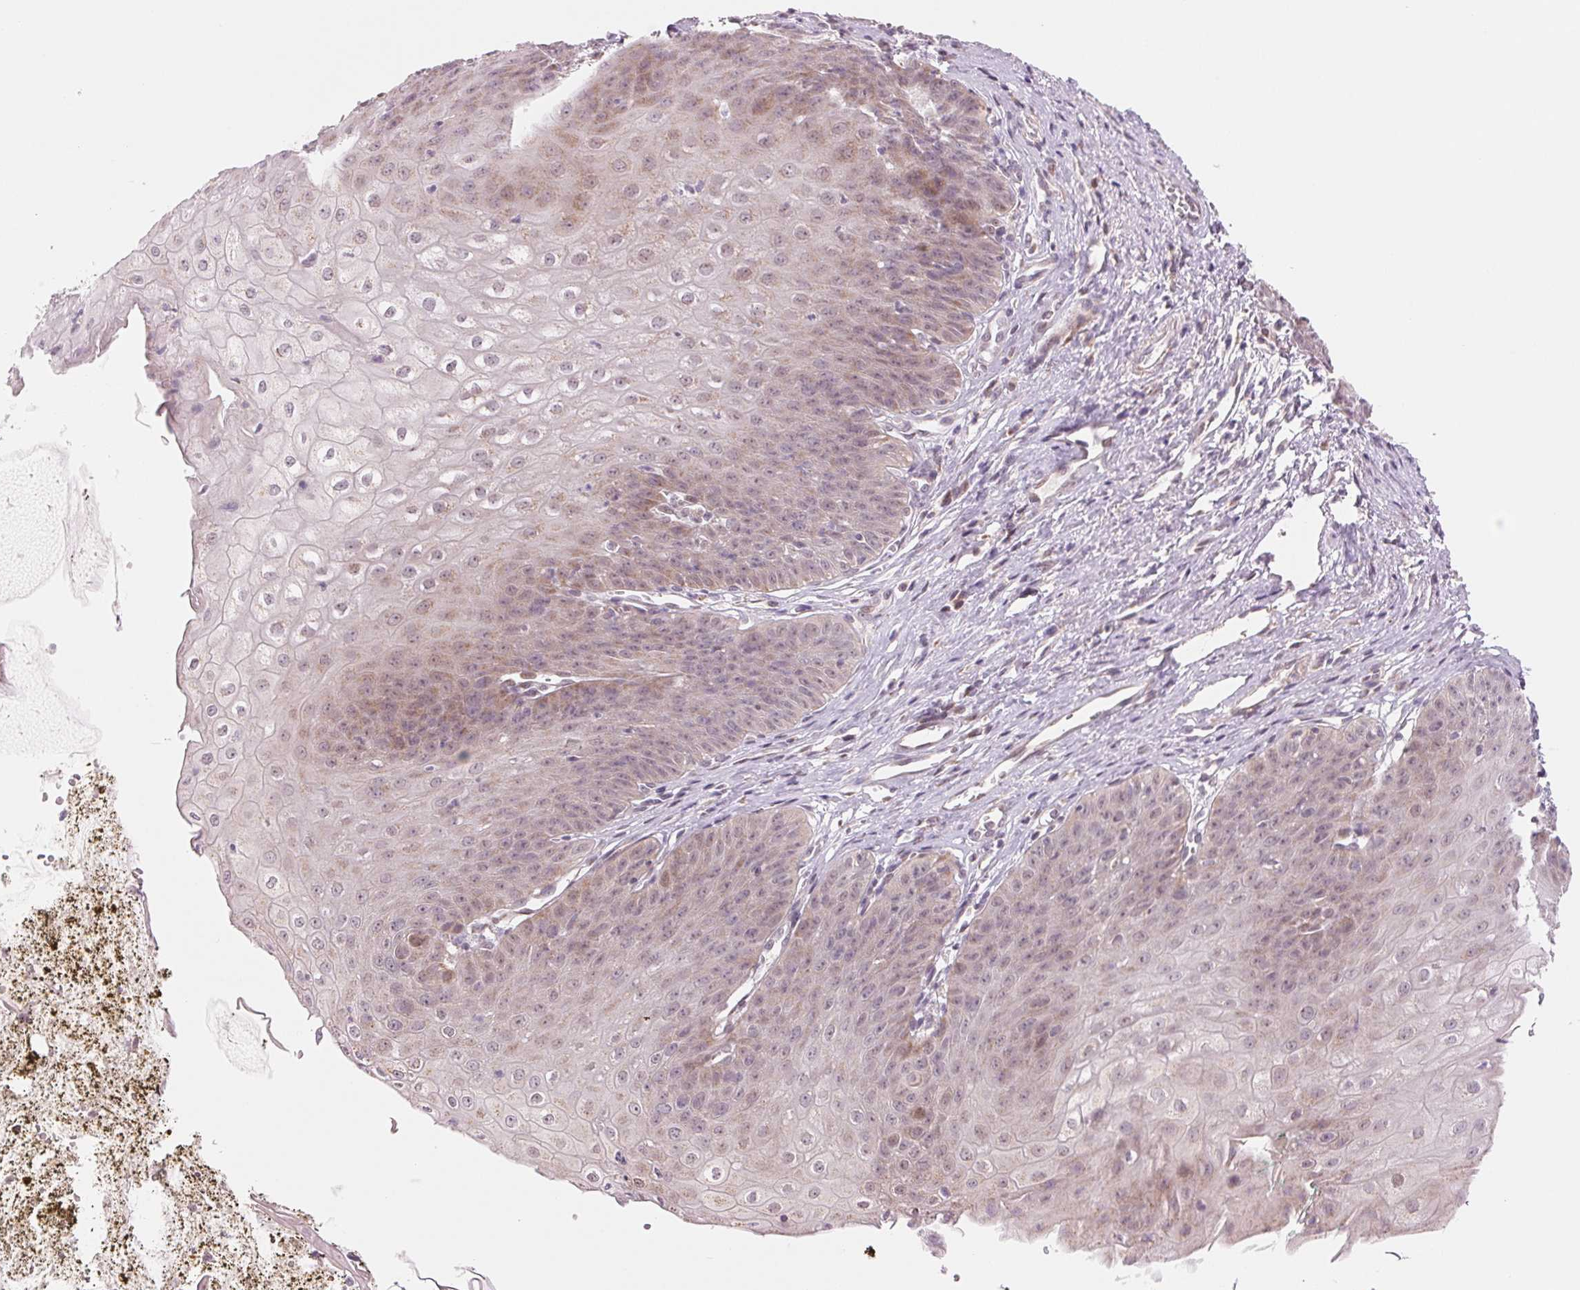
{"staining": {"intensity": "moderate", "quantity": "<25%", "location": "cytoplasmic/membranous"}, "tissue": "esophagus", "cell_type": "Squamous epithelial cells", "image_type": "normal", "snomed": [{"axis": "morphology", "description": "Normal tissue, NOS"}, {"axis": "topography", "description": "Esophagus"}], "caption": "Moderate cytoplasmic/membranous expression is present in approximately <25% of squamous epithelial cells in normal esophagus.", "gene": "ARHGAP32", "patient": {"sex": "male", "age": 71}}